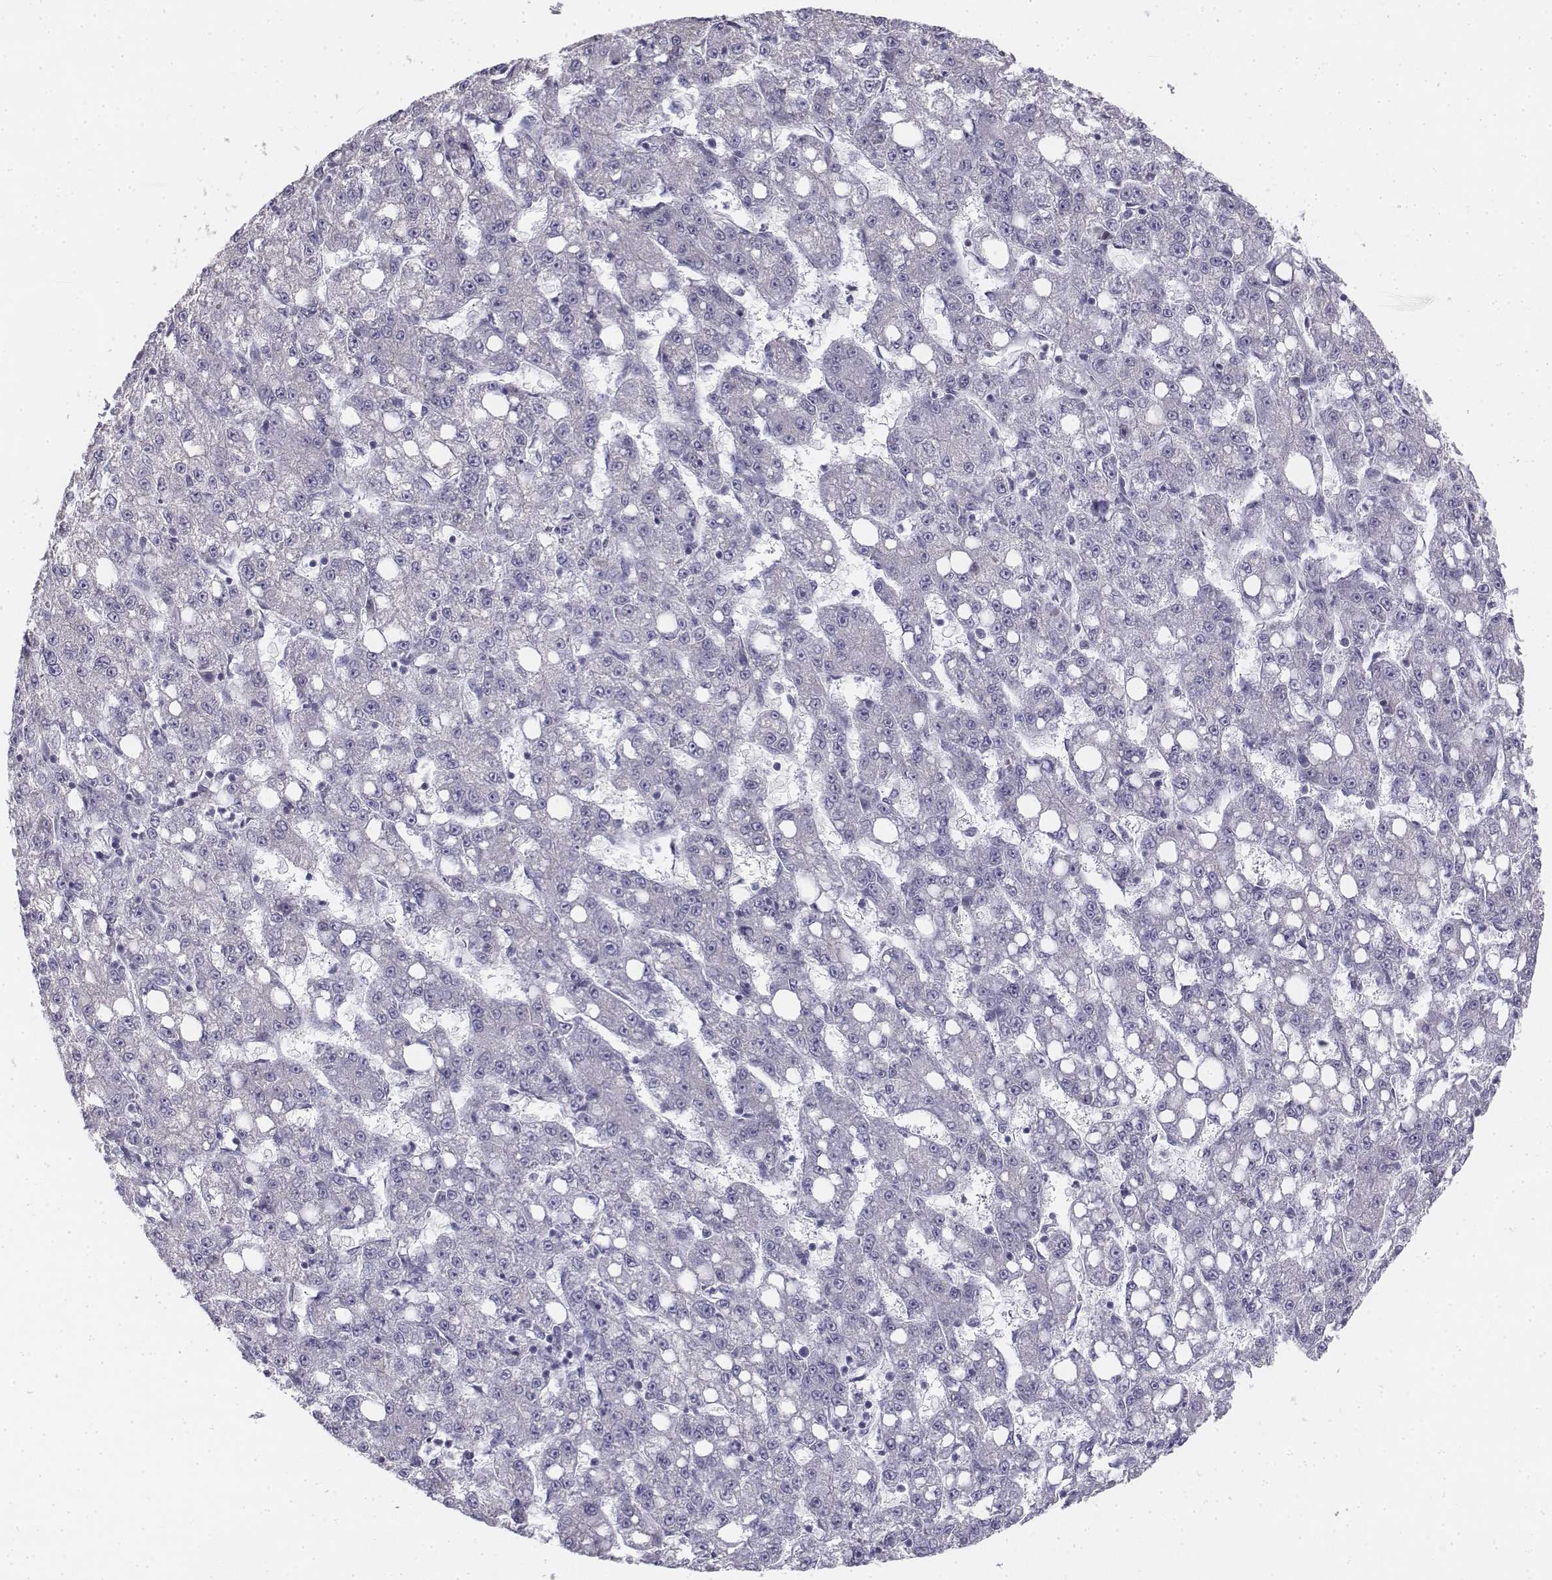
{"staining": {"intensity": "negative", "quantity": "none", "location": "none"}, "tissue": "liver cancer", "cell_type": "Tumor cells", "image_type": "cancer", "snomed": [{"axis": "morphology", "description": "Carcinoma, Hepatocellular, NOS"}, {"axis": "topography", "description": "Liver"}], "caption": "High power microscopy photomicrograph of an immunohistochemistry micrograph of liver cancer, revealing no significant staining in tumor cells.", "gene": "PENK", "patient": {"sex": "female", "age": 65}}